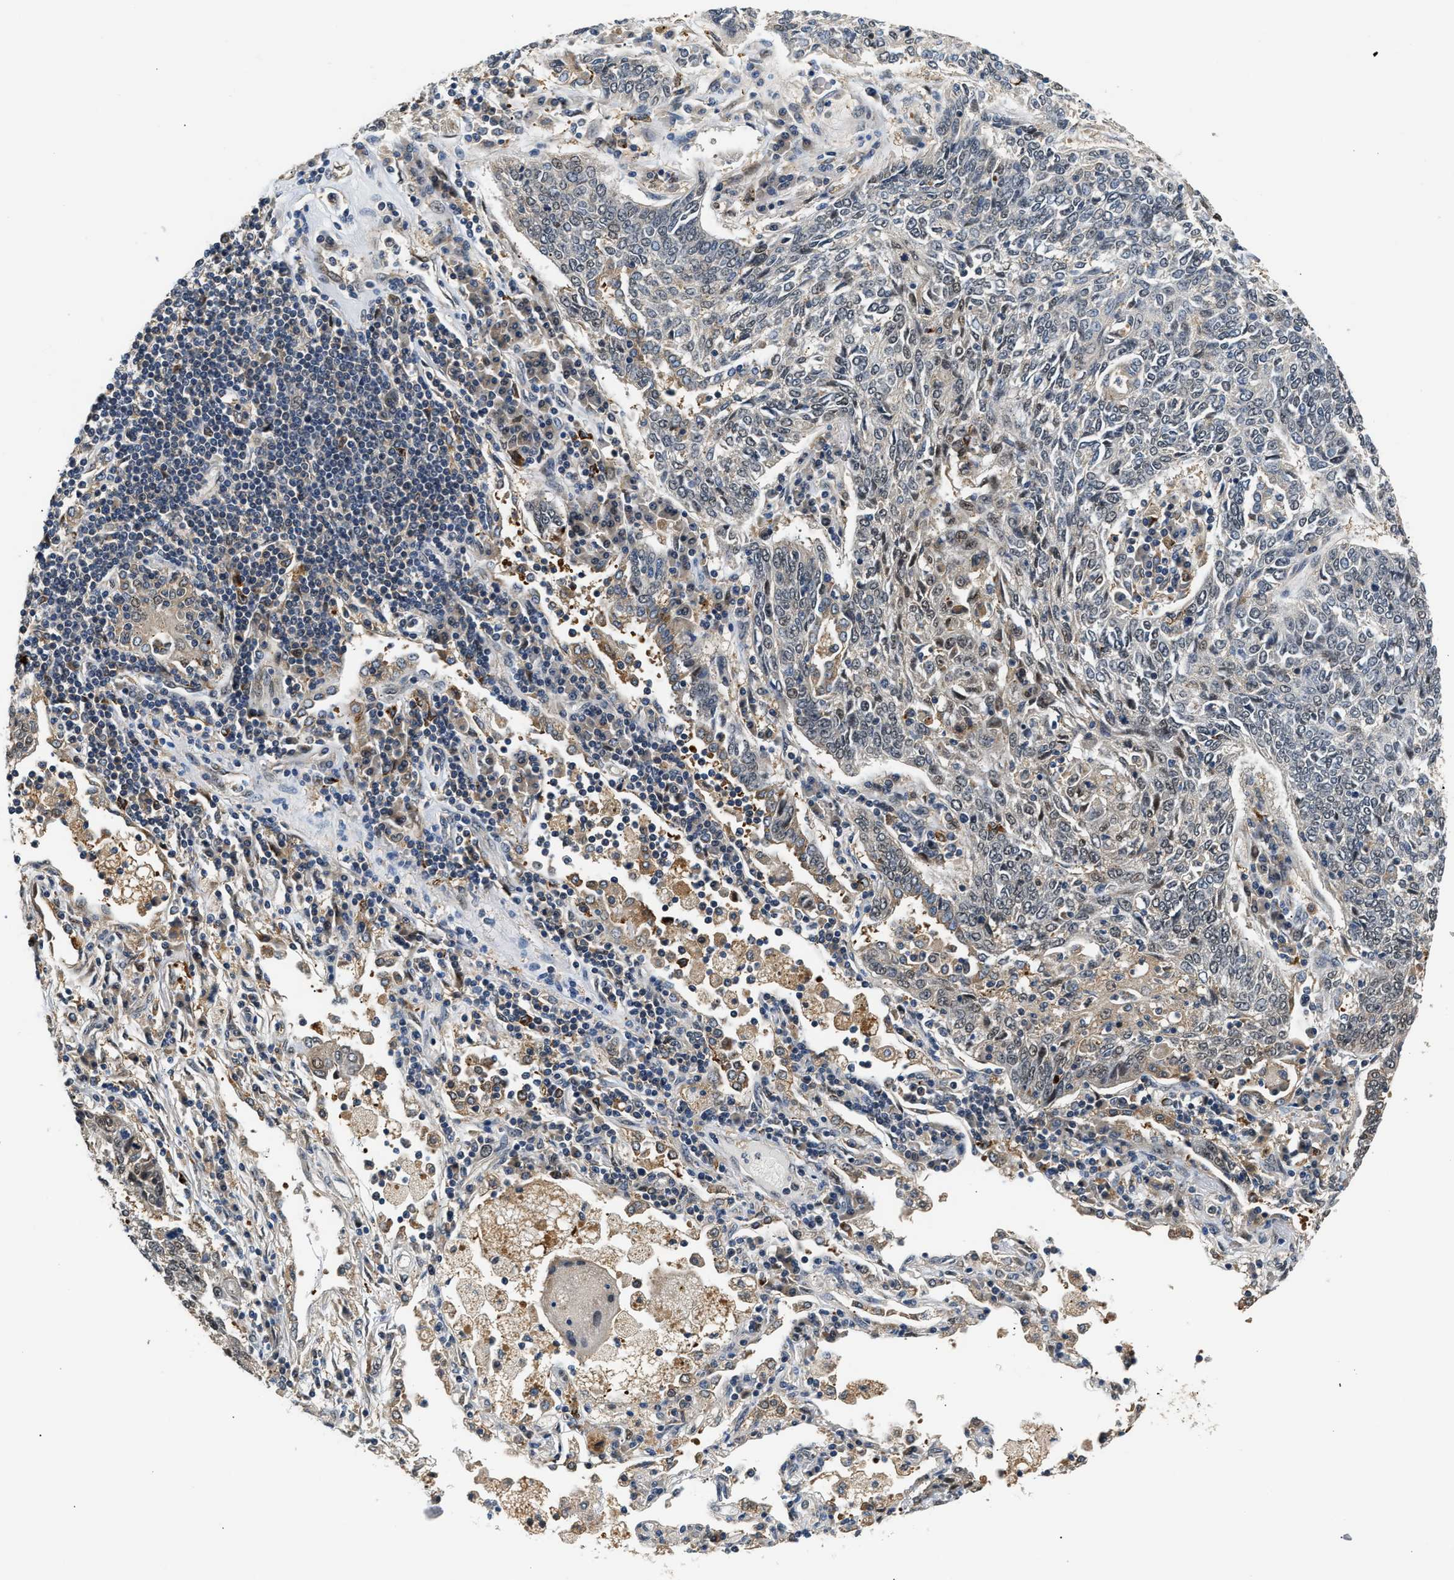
{"staining": {"intensity": "weak", "quantity": "<25%", "location": "nuclear"}, "tissue": "lung cancer", "cell_type": "Tumor cells", "image_type": "cancer", "snomed": [{"axis": "morphology", "description": "Normal tissue, NOS"}, {"axis": "morphology", "description": "Squamous cell carcinoma, NOS"}, {"axis": "topography", "description": "Cartilage tissue"}, {"axis": "topography", "description": "Bronchus"}, {"axis": "topography", "description": "Lung"}], "caption": "This is an IHC histopathology image of lung cancer. There is no staining in tumor cells.", "gene": "LARP6", "patient": {"sex": "female", "age": 49}}